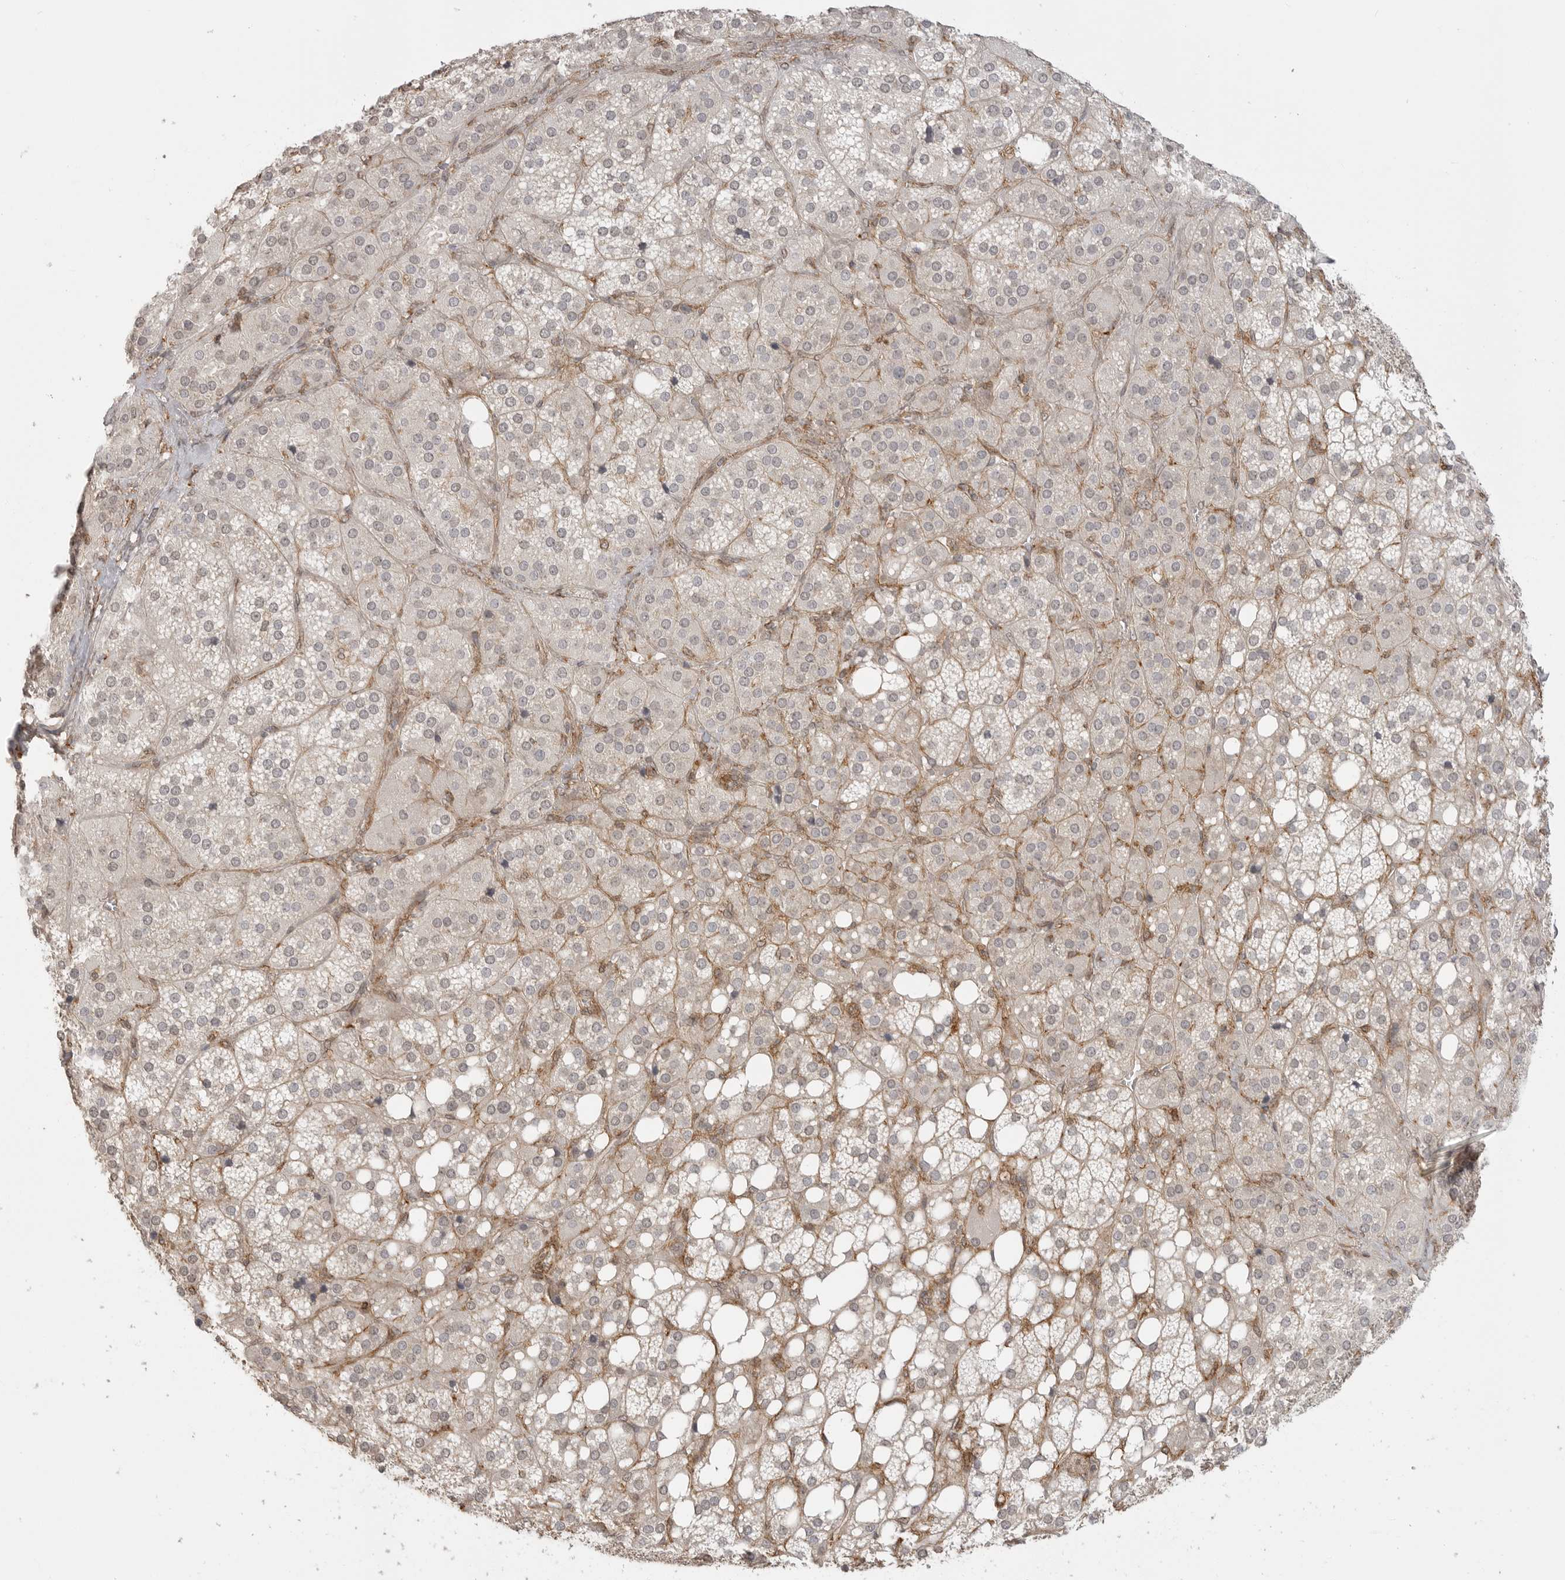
{"staining": {"intensity": "weak", "quantity": "25%-75%", "location": "cytoplasmic/membranous"}, "tissue": "adrenal gland", "cell_type": "Glandular cells", "image_type": "normal", "snomed": [{"axis": "morphology", "description": "Normal tissue, NOS"}, {"axis": "topography", "description": "Adrenal gland"}], "caption": "A brown stain labels weak cytoplasmic/membranous expression of a protein in glandular cells of normal human adrenal gland. (DAB IHC, brown staining for protein, blue staining for nuclei).", "gene": "GPC2", "patient": {"sex": "female", "age": 59}}